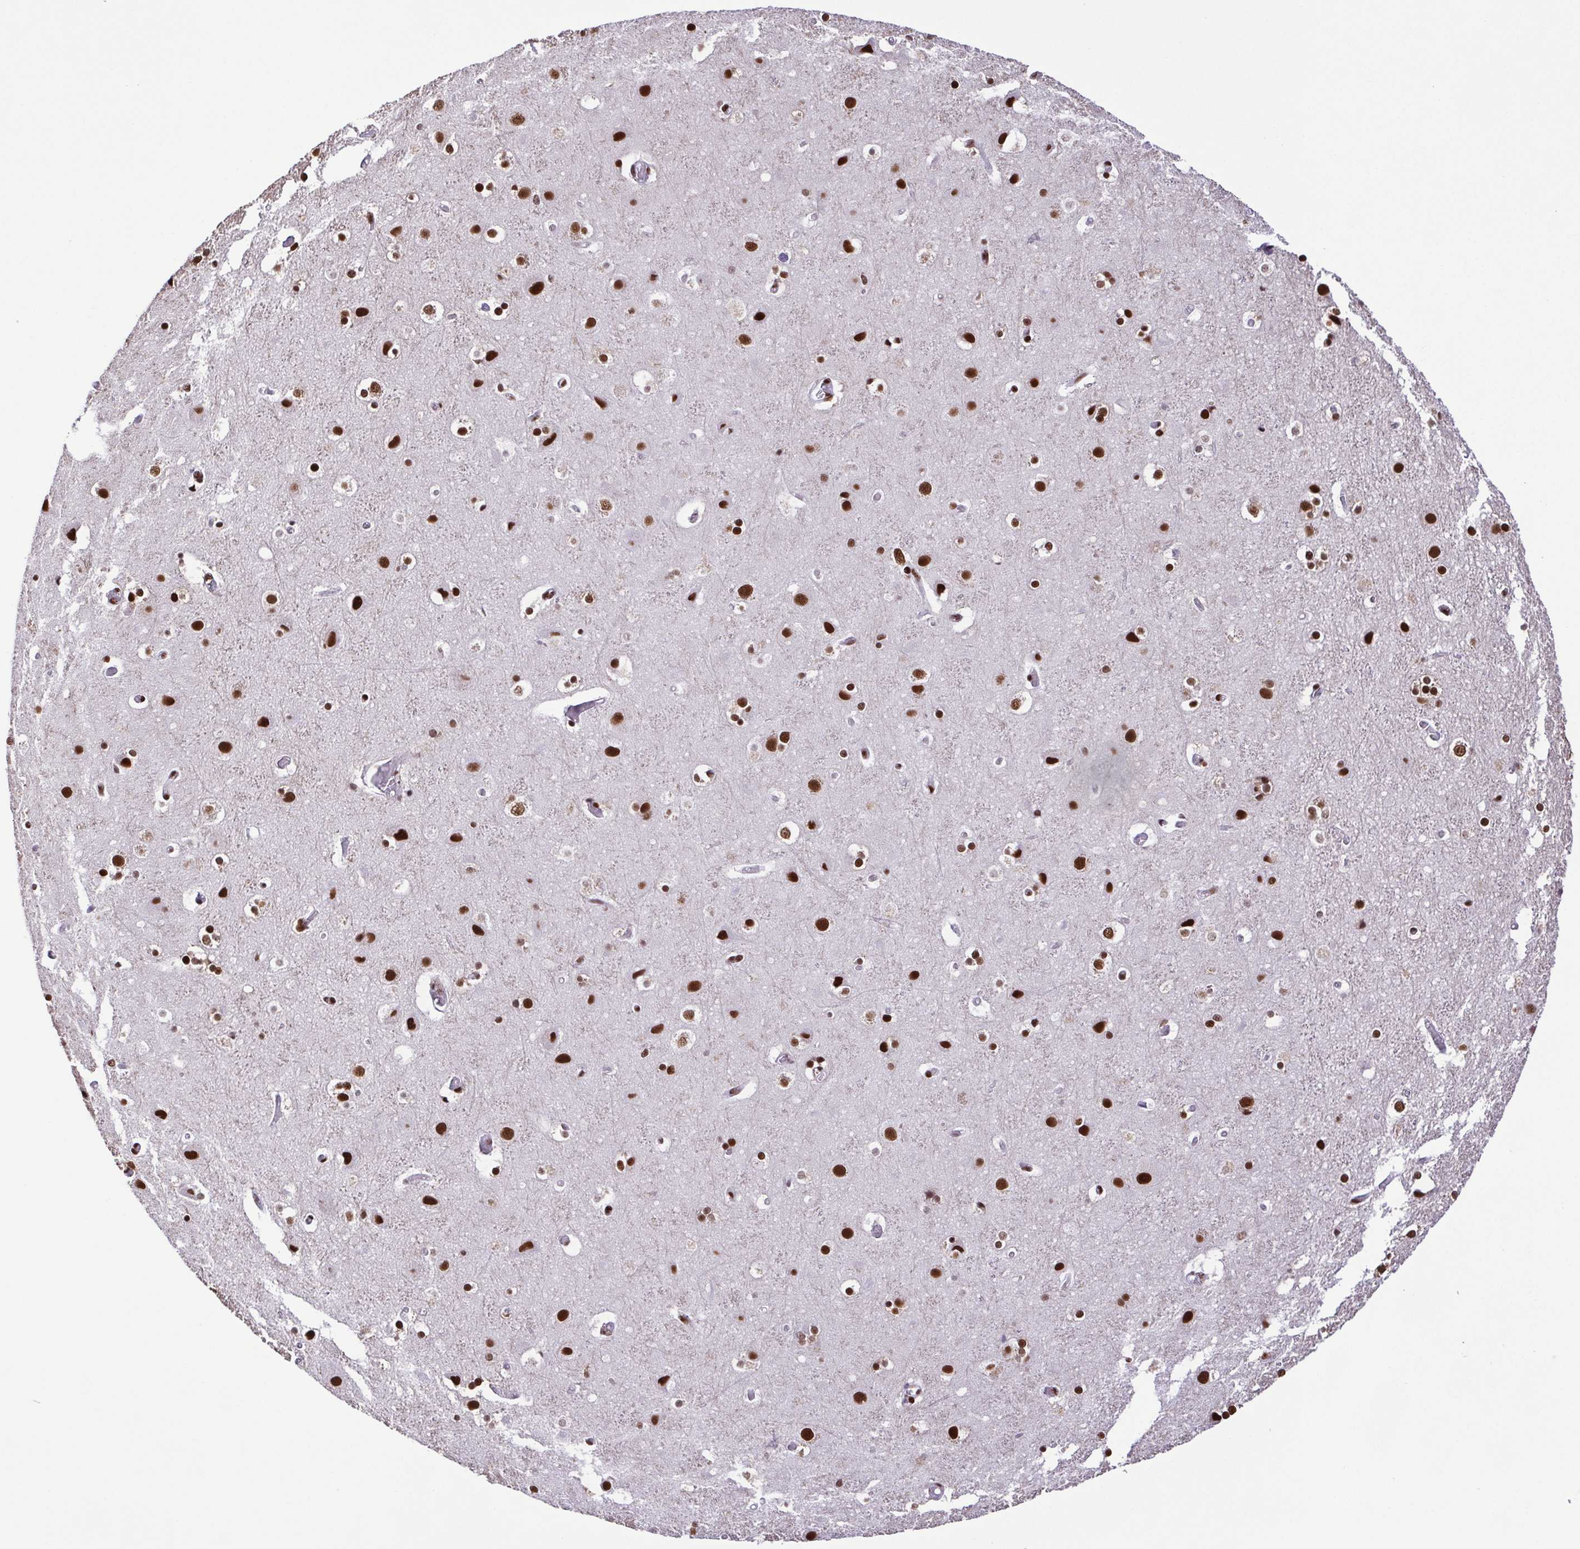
{"staining": {"intensity": "moderate", "quantity": "25%-75%", "location": "nuclear"}, "tissue": "cerebral cortex", "cell_type": "Endothelial cells", "image_type": "normal", "snomed": [{"axis": "morphology", "description": "Normal tissue, NOS"}, {"axis": "topography", "description": "Cerebral cortex"}], "caption": "This is a micrograph of IHC staining of unremarkable cerebral cortex, which shows moderate expression in the nuclear of endothelial cells.", "gene": "TRIM28", "patient": {"sex": "female", "age": 52}}